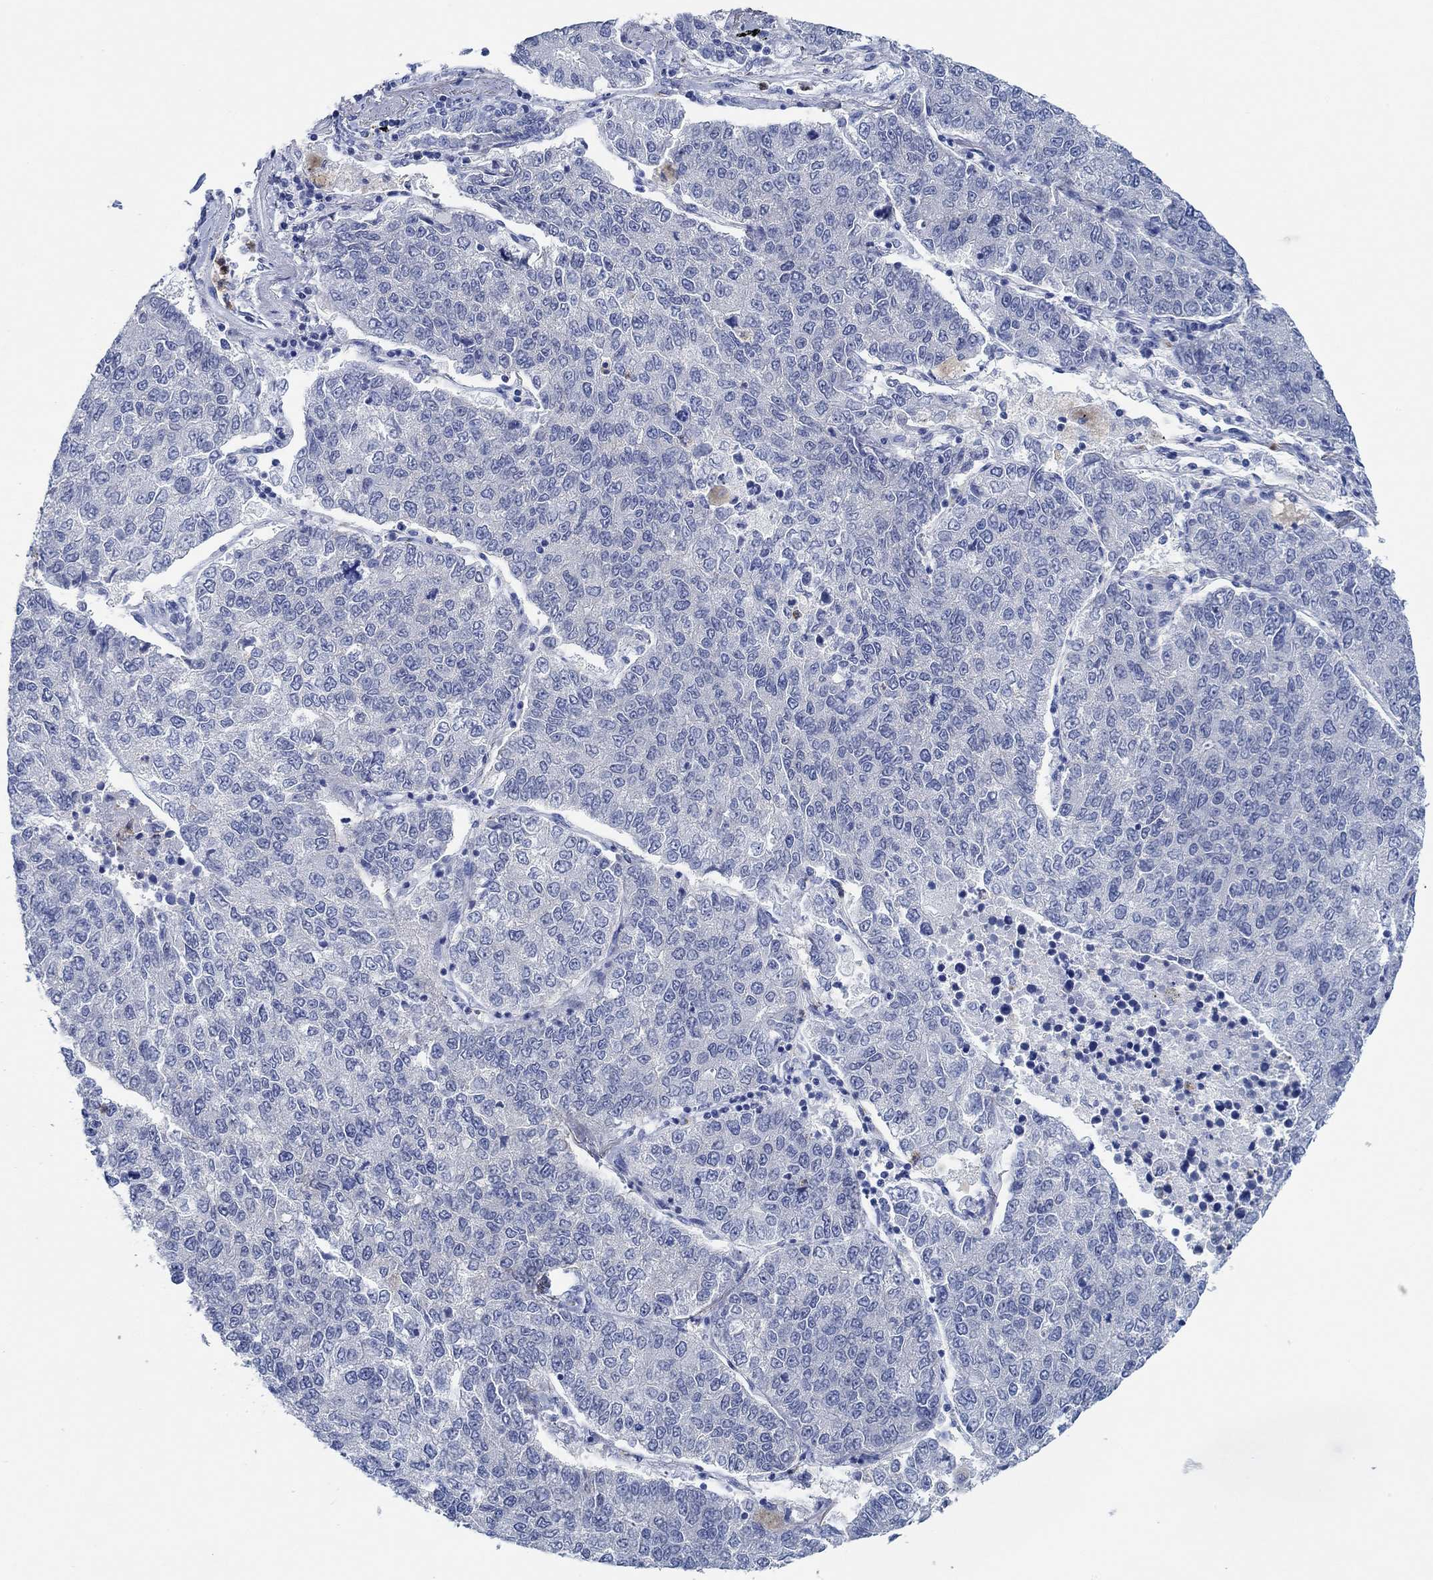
{"staining": {"intensity": "negative", "quantity": "none", "location": "none"}, "tissue": "lung cancer", "cell_type": "Tumor cells", "image_type": "cancer", "snomed": [{"axis": "morphology", "description": "Adenocarcinoma, NOS"}, {"axis": "topography", "description": "Lung"}], "caption": "Lung cancer was stained to show a protein in brown. There is no significant staining in tumor cells.", "gene": "ZNF671", "patient": {"sex": "male", "age": 49}}